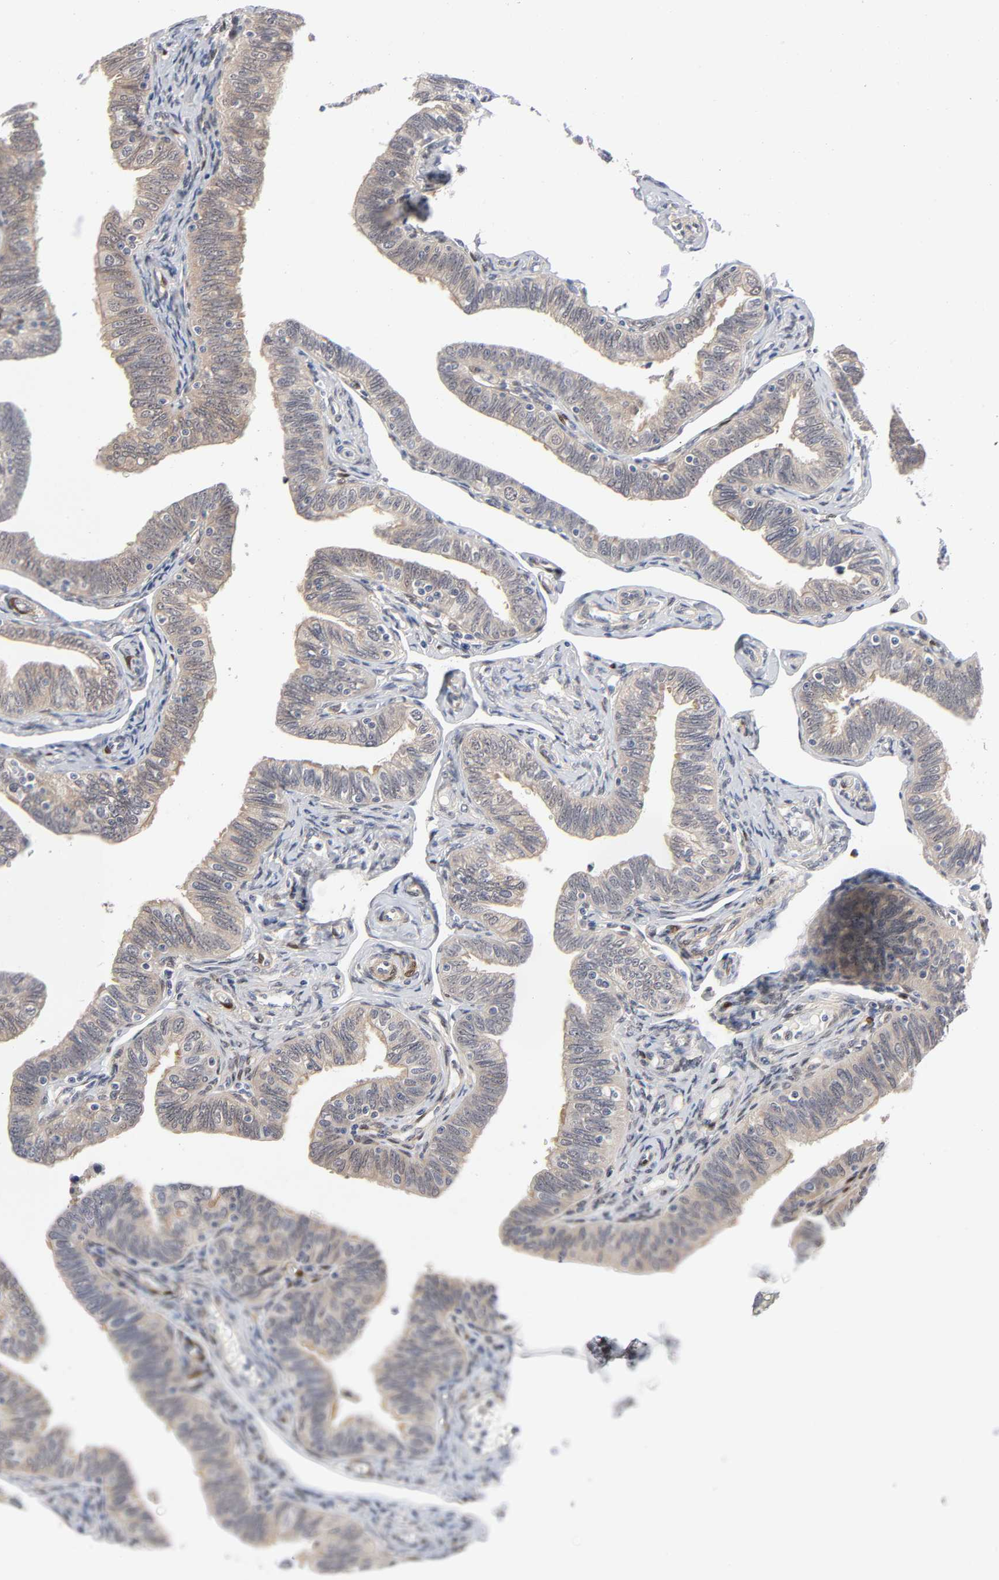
{"staining": {"intensity": "weak", "quantity": ">75%", "location": "cytoplasmic/membranous"}, "tissue": "fallopian tube", "cell_type": "Glandular cells", "image_type": "normal", "snomed": [{"axis": "morphology", "description": "Normal tissue, NOS"}, {"axis": "topography", "description": "Fallopian tube"}, {"axis": "topography", "description": "Ovary"}], "caption": "Immunohistochemical staining of benign fallopian tube demonstrates >75% levels of weak cytoplasmic/membranous protein expression in approximately >75% of glandular cells.", "gene": "PTEN", "patient": {"sex": "female", "age": 69}}